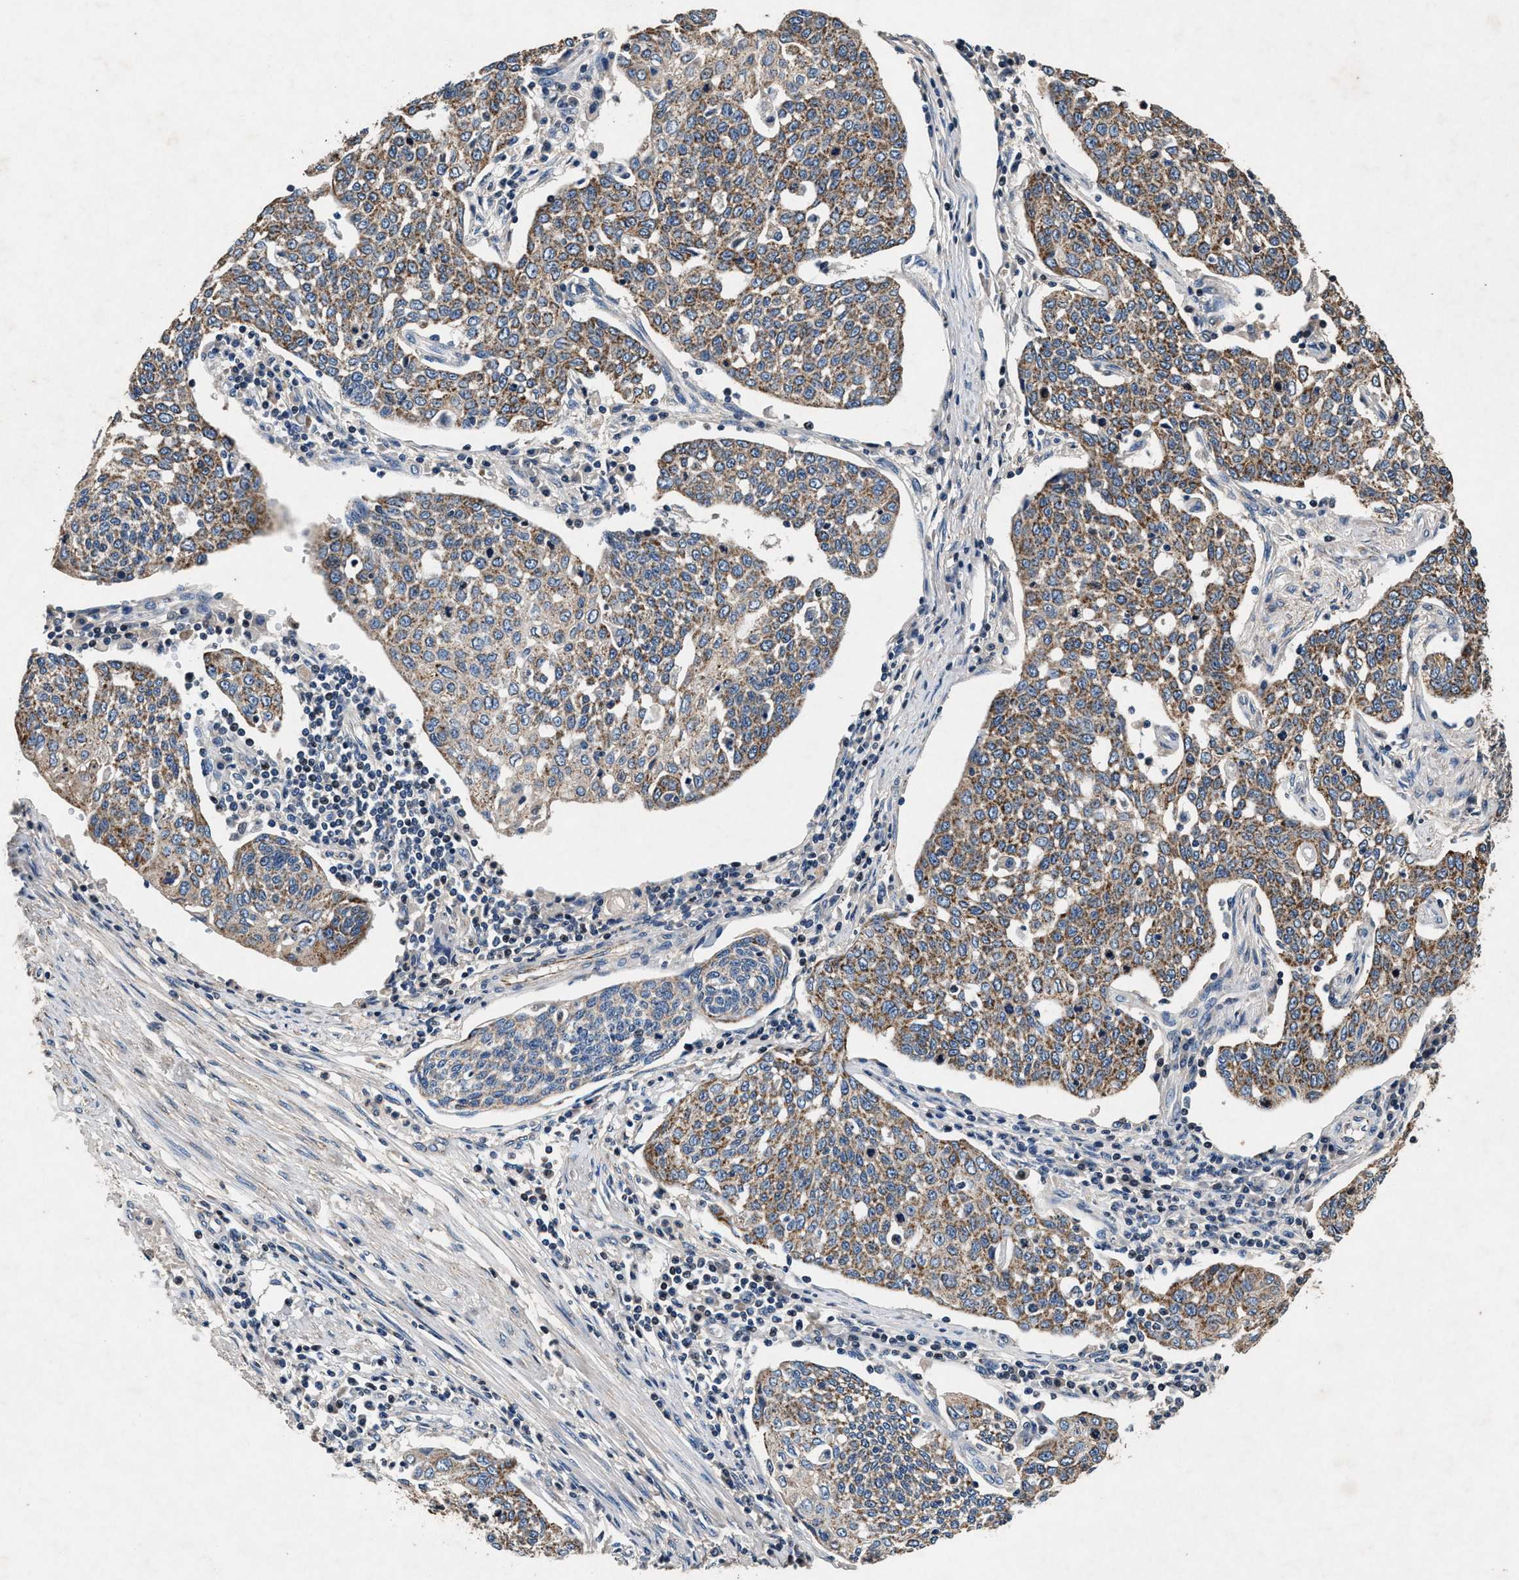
{"staining": {"intensity": "moderate", "quantity": ">75%", "location": "cytoplasmic/membranous"}, "tissue": "cervical cancer", "cell_type": "Tumor cells", "image_type": "cancer", "snomed": [{"axis": "morphology", "description": "Squamous cell carcinoma, NOS"}, {"axis": "topography", "description": "Cervix"}], "caption": "Moderate cytoplasmic/membranous protein staining is seen in approximately >75% of tumor cells in cervical cancer (squamous cell carcinoma).", "gene": "PKD2L1", "patient": {"sex": "female", "age": 34}}